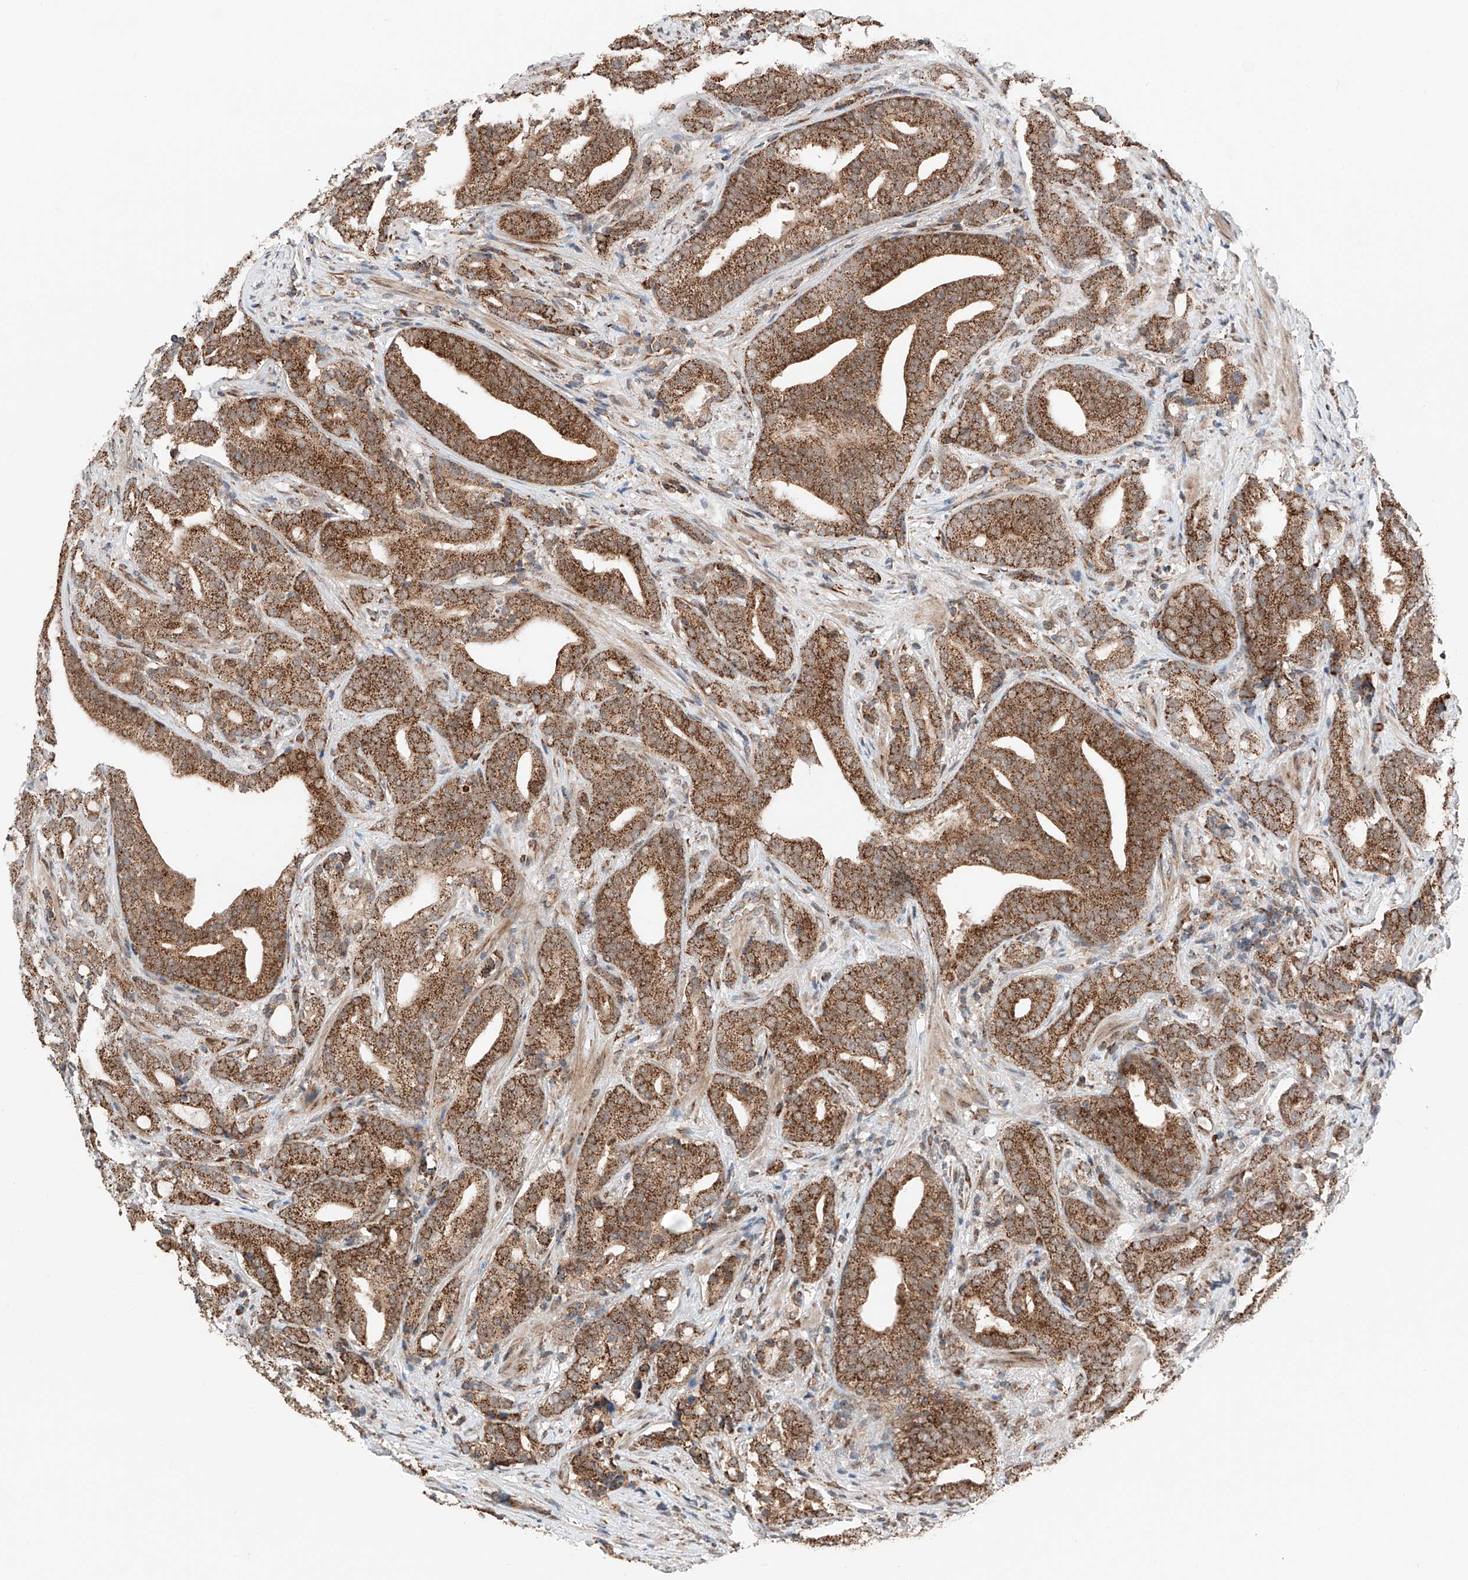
{"staining": {"intensity": "strong", "quantity": ">75%", "location": "cytoplasmic/membranous"}, "tissue": "prostate cancer", "cell_type": "Tumor cells", "image_type": "cancer", "snomed": [{"axis": "morphology", "description": "Adenocarcinoma, High grade"}, {"axis": "topography", "description": "Prostate"}], "caption": "An immunohistochemistry photomicrograph of tumor tissue is shown. Protein staining in brown shows strong cytoplasmic/membranous positivity in prostate adenocarcinoma (high-grade) within tumor cells. The protein is stained brown, and the nuclei are stained in blue (DAB IHC with brightfield microscopy, high magnification).", "gene": "ZSCAN29", "patient": {"sex": "male", "age": 57}}